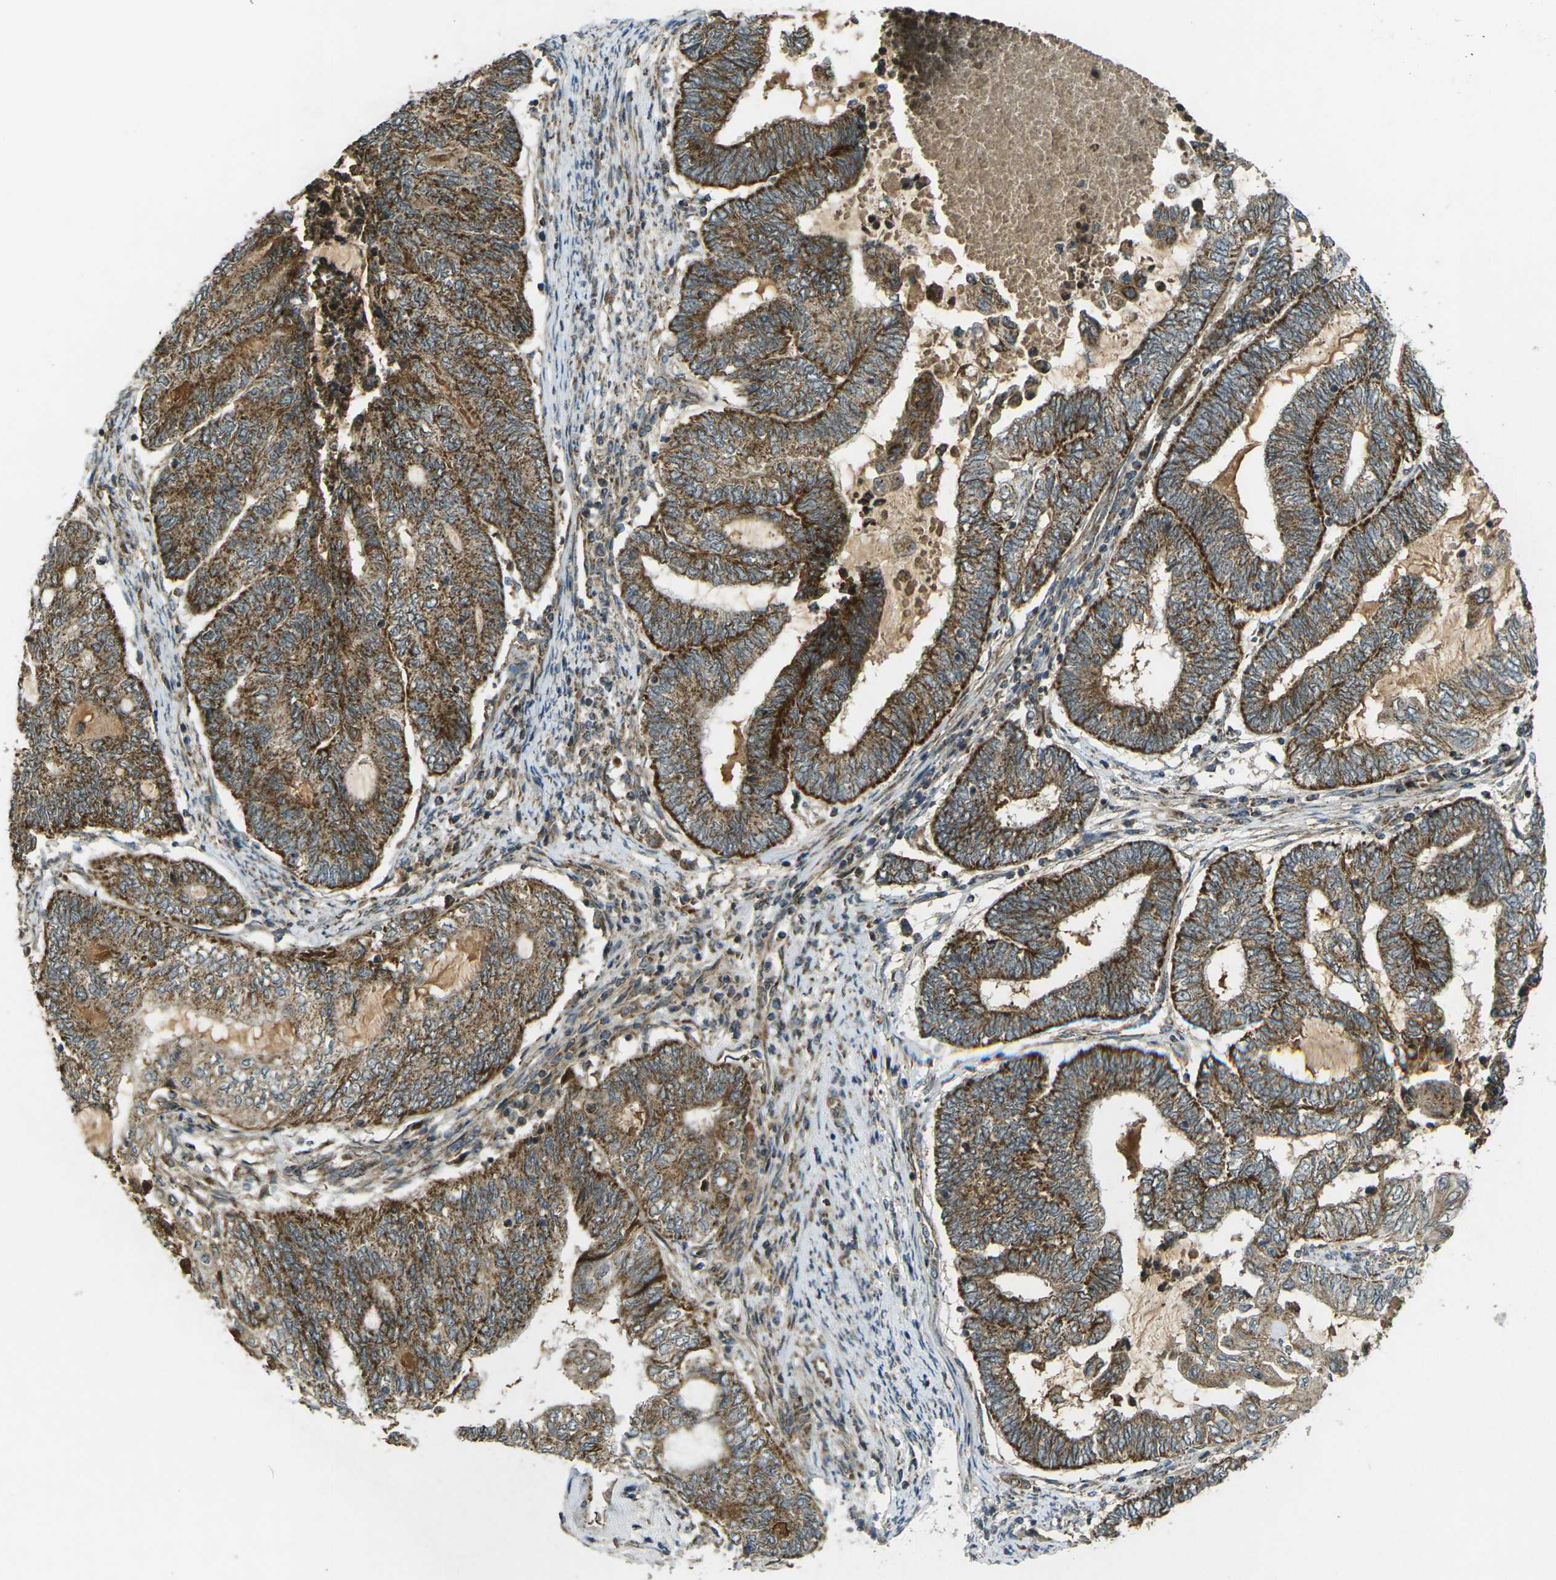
{"staining": {"intensity": "strong", "quantity": ">75%", "location": "cytoplasmic/membranous"}, "tissue": "endometrial cancer", "cell_type": "Tumor cells", "image_type": "cancer", "snomed": [{"axis": "morphology", "description": "Adenocarcinoma, NOS"}, {"axis": "topography", "description": "Uterus"}, {"axis": "topography", "description": "Endometrium"}], "caption": "A high-resolution photomicrograph shows immunohistochemistry staining of endometrial adenocarcinoma, which displays strong cytoplasmic/membranous positivity in about >75% of tumor cells.", "gene": "IGF1R", "patient": {"sex": "female", "age": 70}}